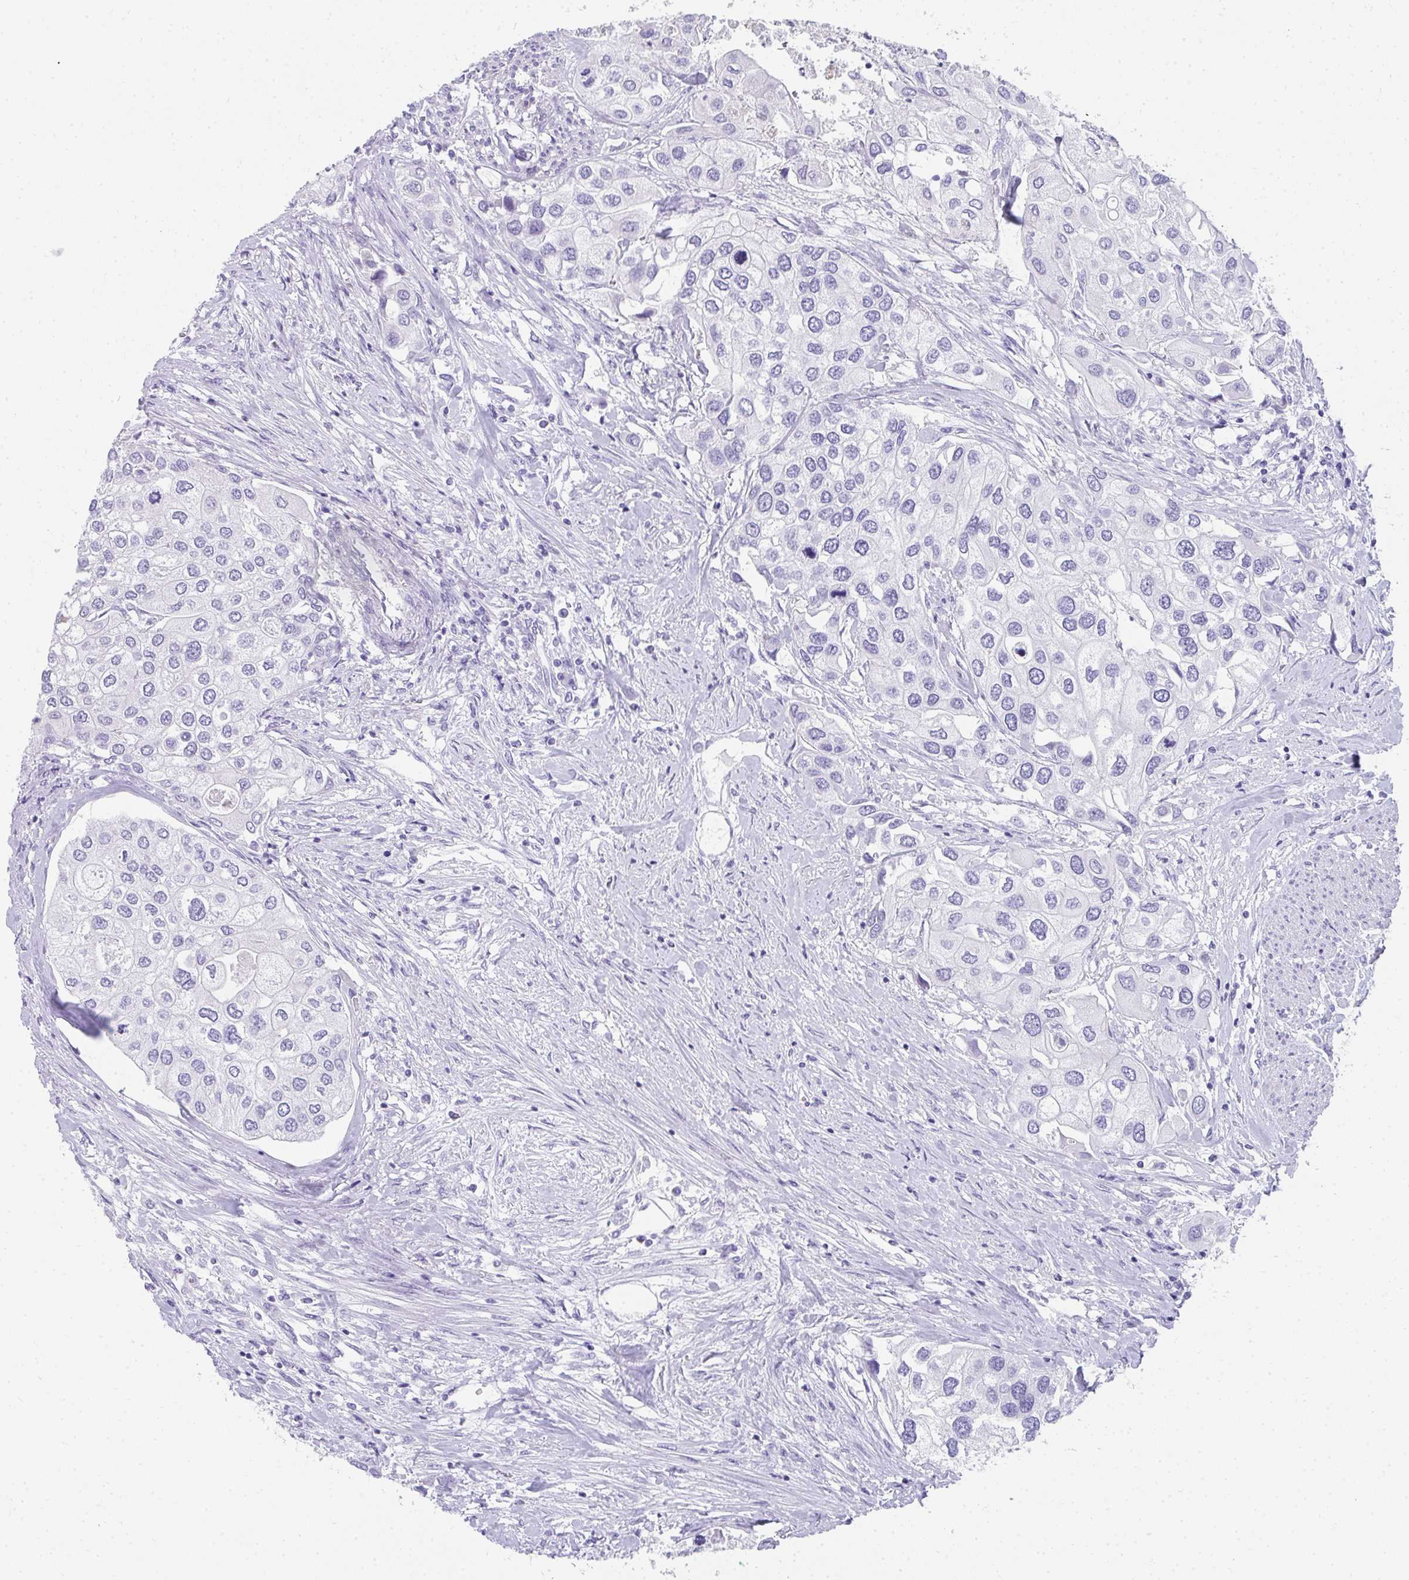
{"staining": {"intensity": "negative", "quantity": "none", "location": "none"}, "tissue": "urothelial cancer", "cell_type": "Tumor cells", "image_type": "cancer", "snomed": [{"axis": "morphology", "description": "Urothelial carcinoma, High grade"}, {"axis": "topography", "description": "Urinary bladder"}], "caption": "Immunohistochemical staining of urothelial carcinoma (high-grade) exhibits no significant positivity in tumor cells.", "gene": "RLF", "patient": {"sex": "male", "age": 64}}